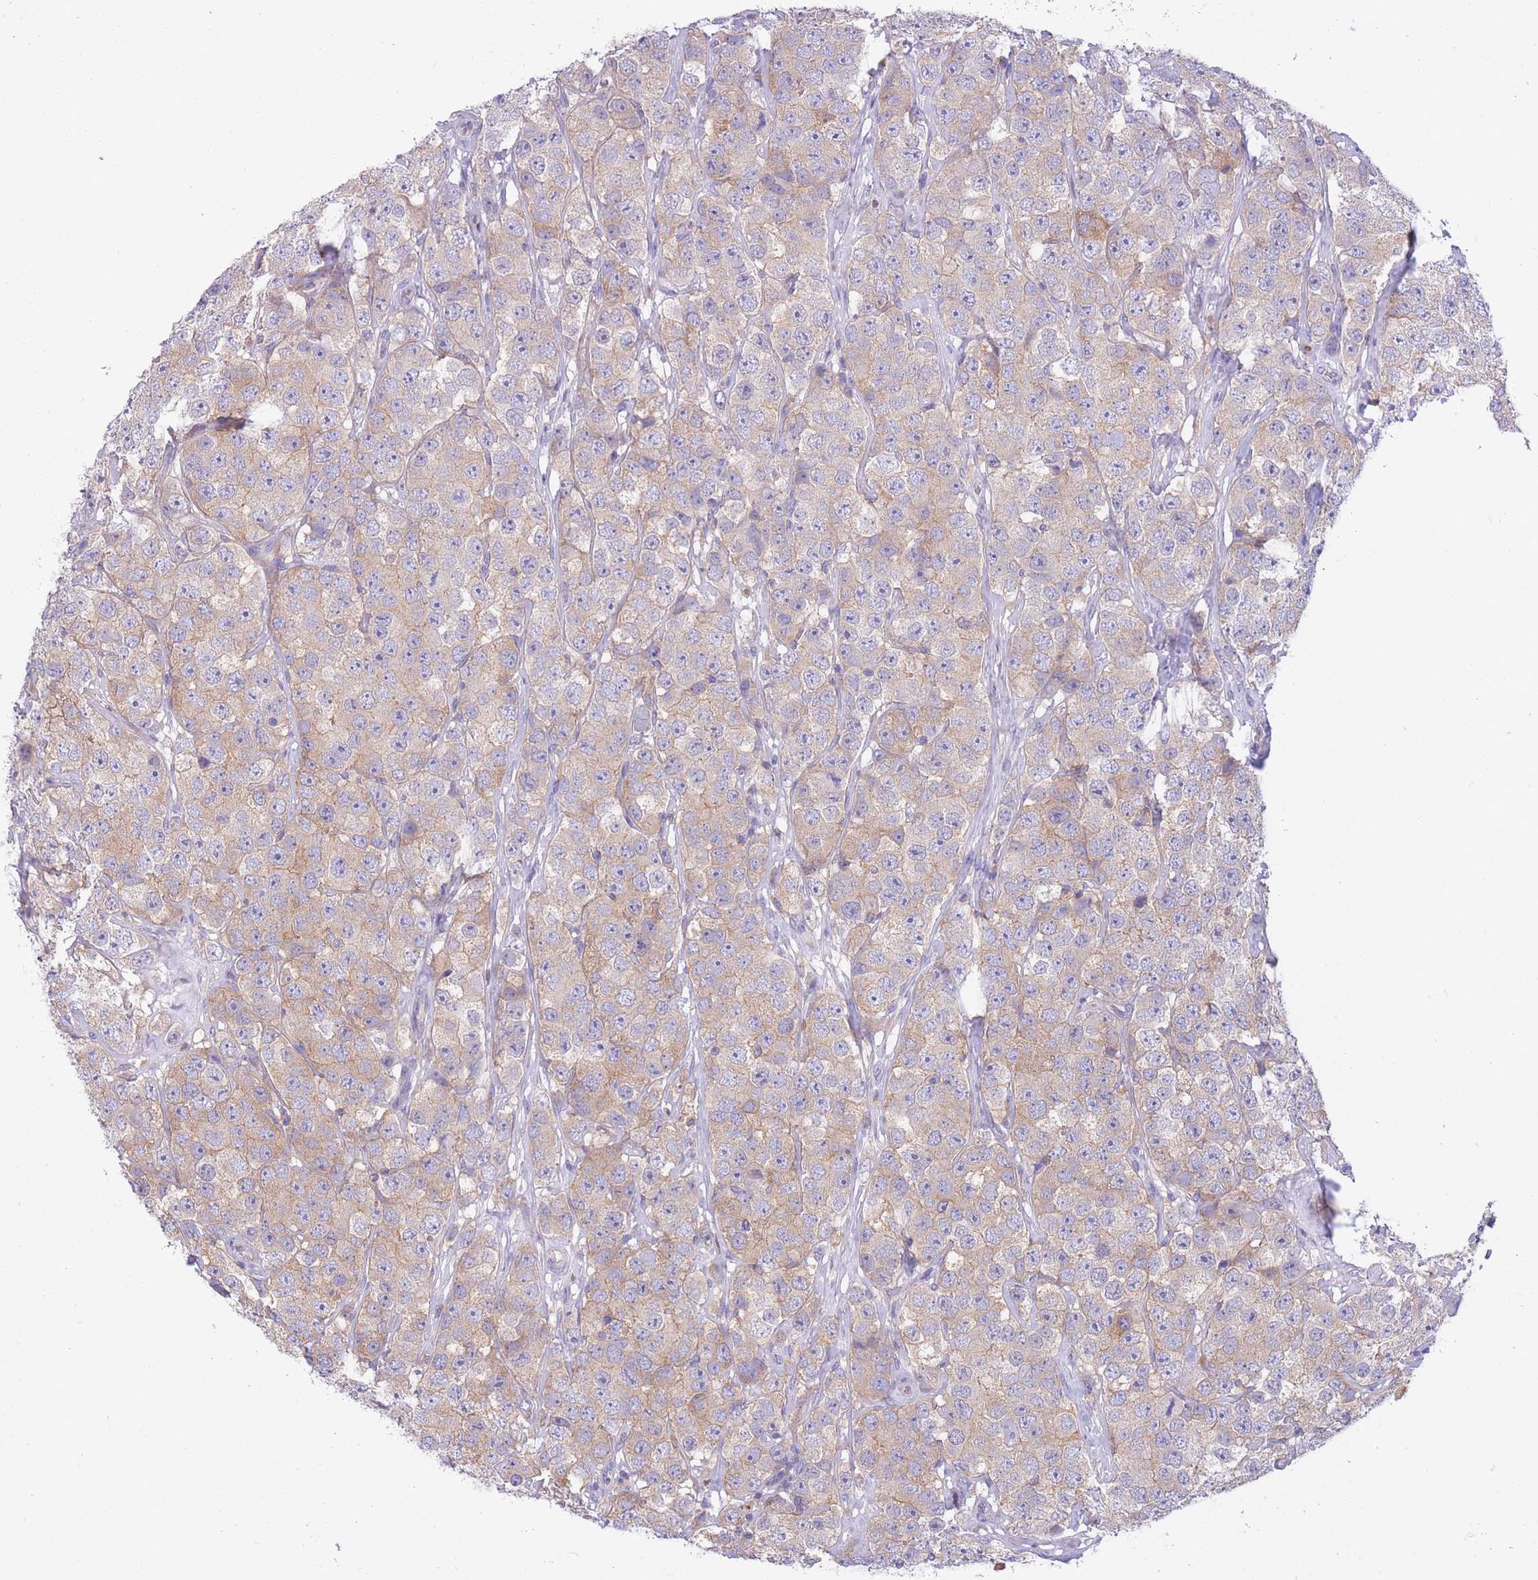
{"staining": {"intensity": "weak", "quantity": ">75%", "location": "cytoplasmic/membranous"}, "tissue": "testis cancer", "cell_type": "Tumor cells", "image_type": "cancer", "snomed": [{"axis": "morphology", "description": "Seminoma, NOS"}, {"axis": "topography", "description": "Testis"}], "caption": "Brown immunohistochemical staining in human seminoma (testis) displays weak cytoplasmic/membranous staining in approximately >75% of tumor cells.", "gene": "NAMPT", "patient": {"sex": "male", "age": 28}}